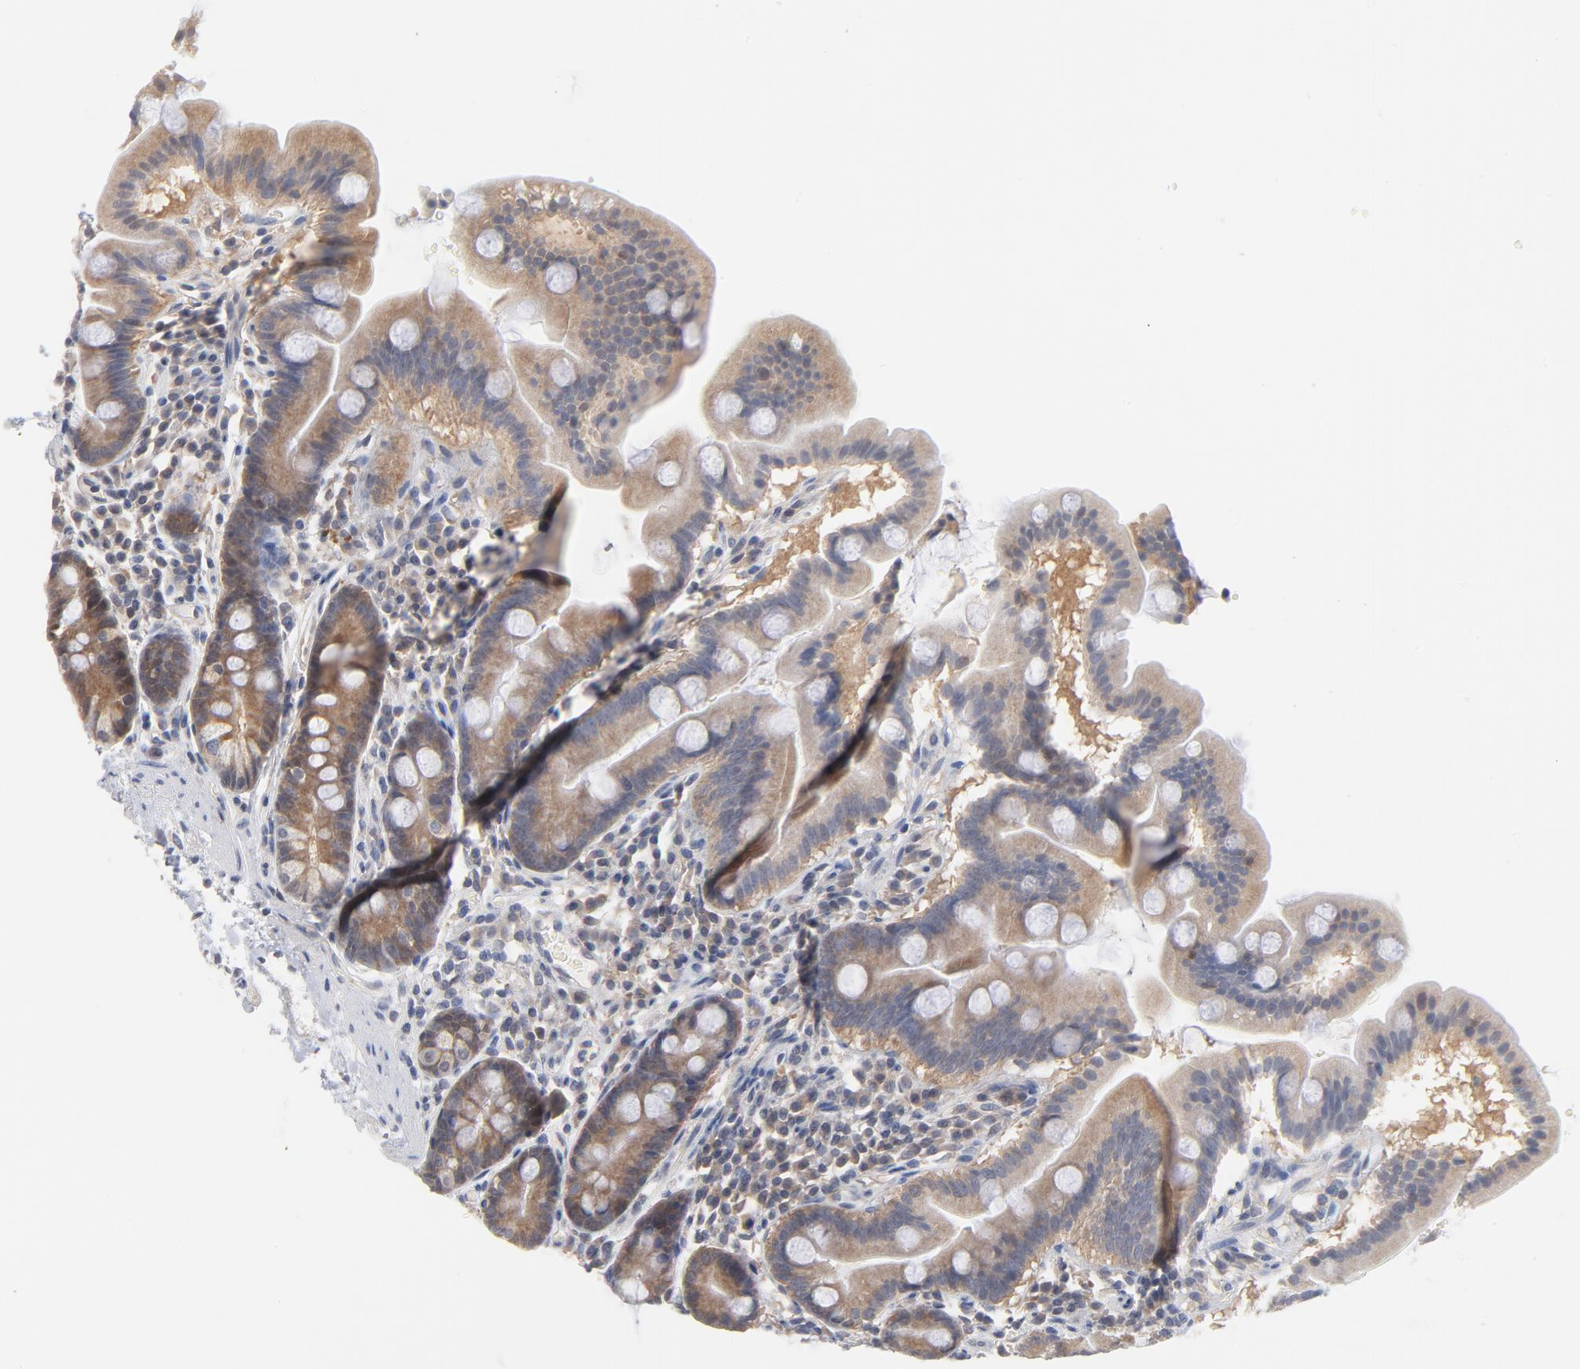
{"staining": {"intensity": "weak", "quantity": ">75%", "location": "cytoplasmic/membranous"}, "tissue": "duodenum", "cell_type": "Glandular cells", "image_type": "normal", "snomed": [{"axis": "morphology", "description": "Normal tissue, NOS"}, {"axis": "topography", "description": "Duodenum"}], "caption": "Glandular cells demonstrate low levels of weak cytoplasmic/membranous staining in approximately >75% of cells in unremarkable duodenum.", "gene": "UBL4A", "patient": {"sex": "male", "age": 50}}